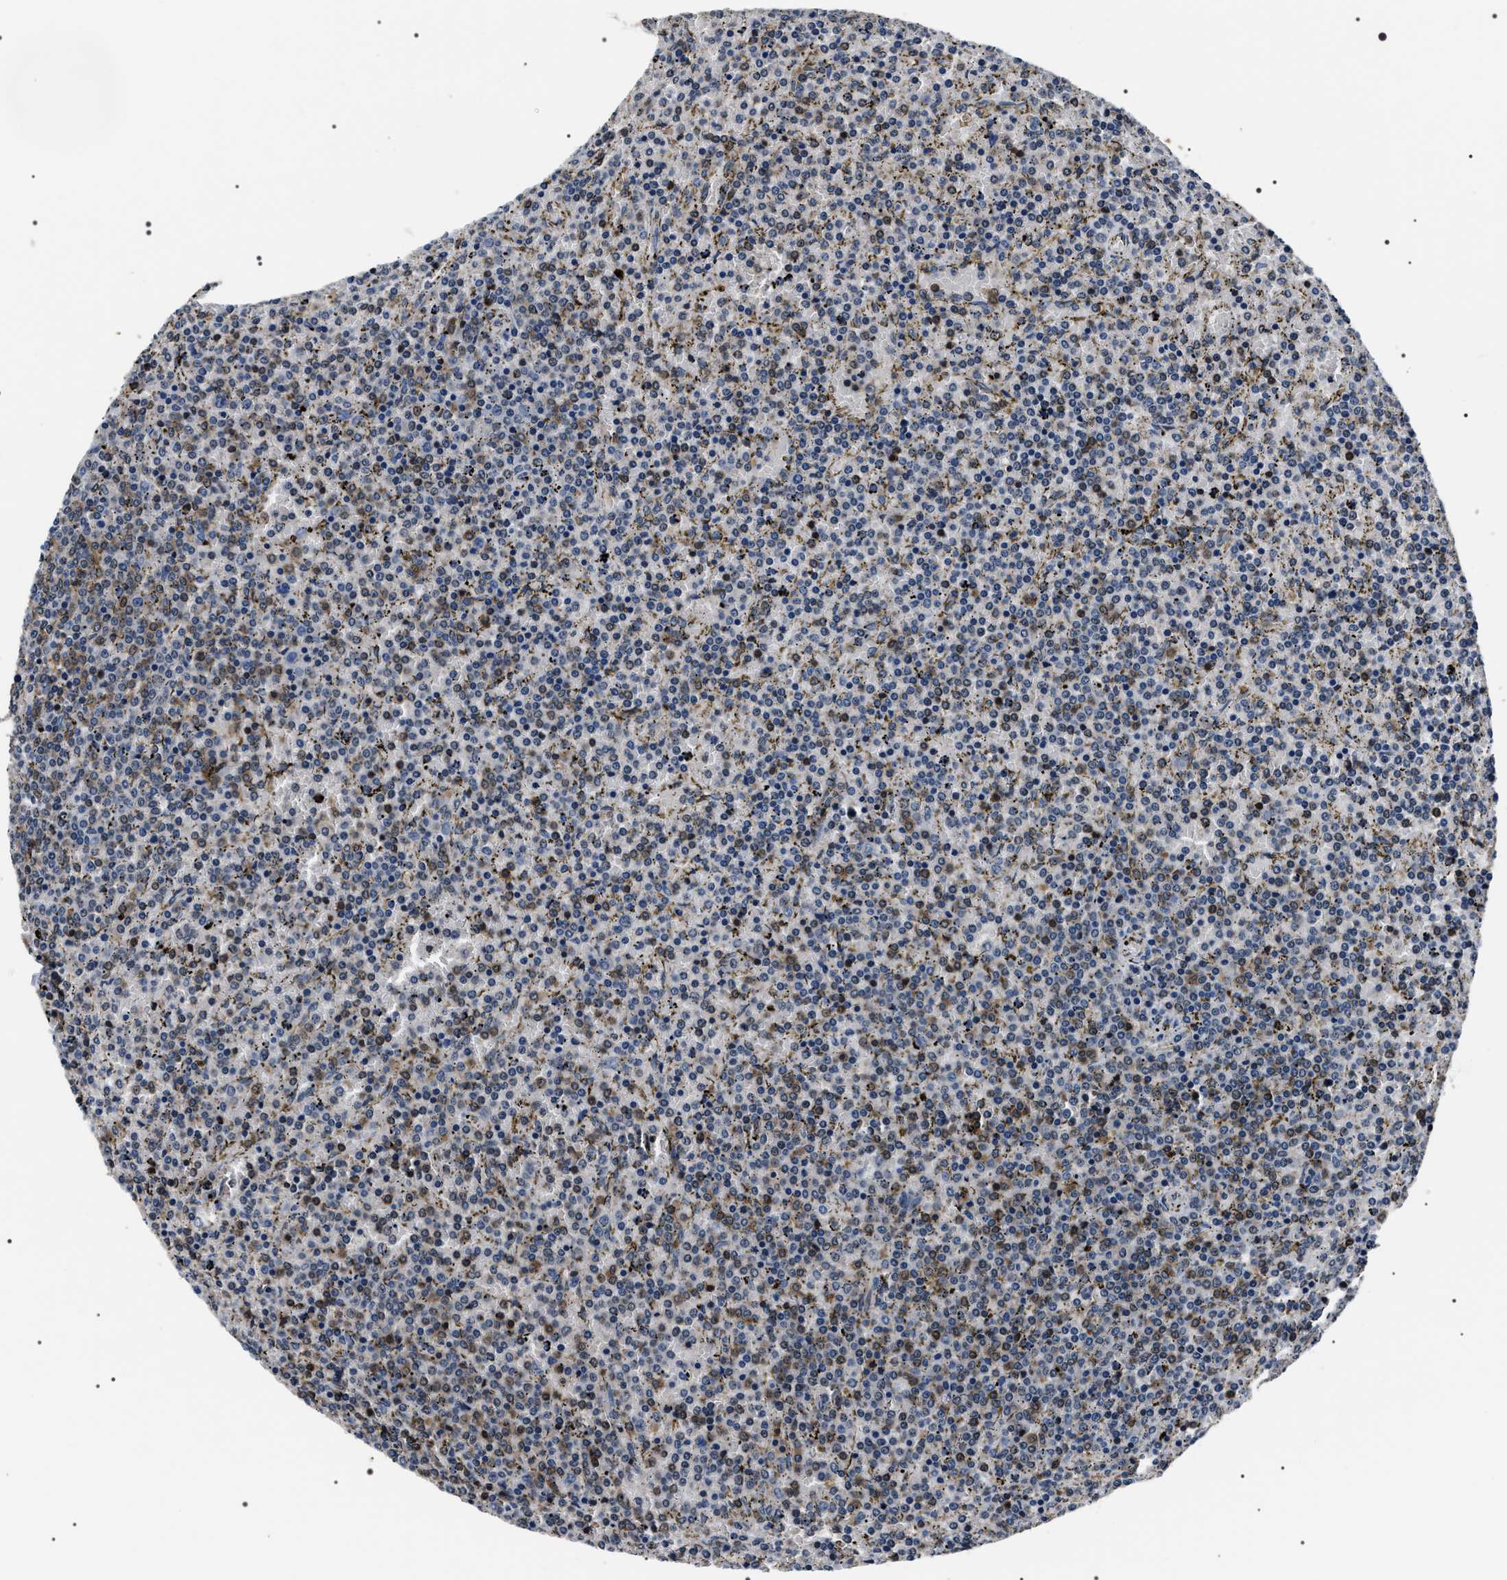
{"staining": {"intensity": "moderate", "quantity": "<25%", "location": "cytoplasmic/membranous,nuclear"}, "tissue": "lymphoma", "cell_type": "Tumor cells", "image_type": "cancer", "snomed": [{"axis": "morphology", "description": "Malignant lymphoma, non-Hodgkin's type, Low grade"}, {"axis": "topography", "description": "Spleen"}], "caption": "Lymphoma stained for a protein demonstrates moderate cytoplasmic/membranous and nuclear positivity in tumor cells.", "gene": "SIPA1", "patient": {"sex": "female", "age": 77}}